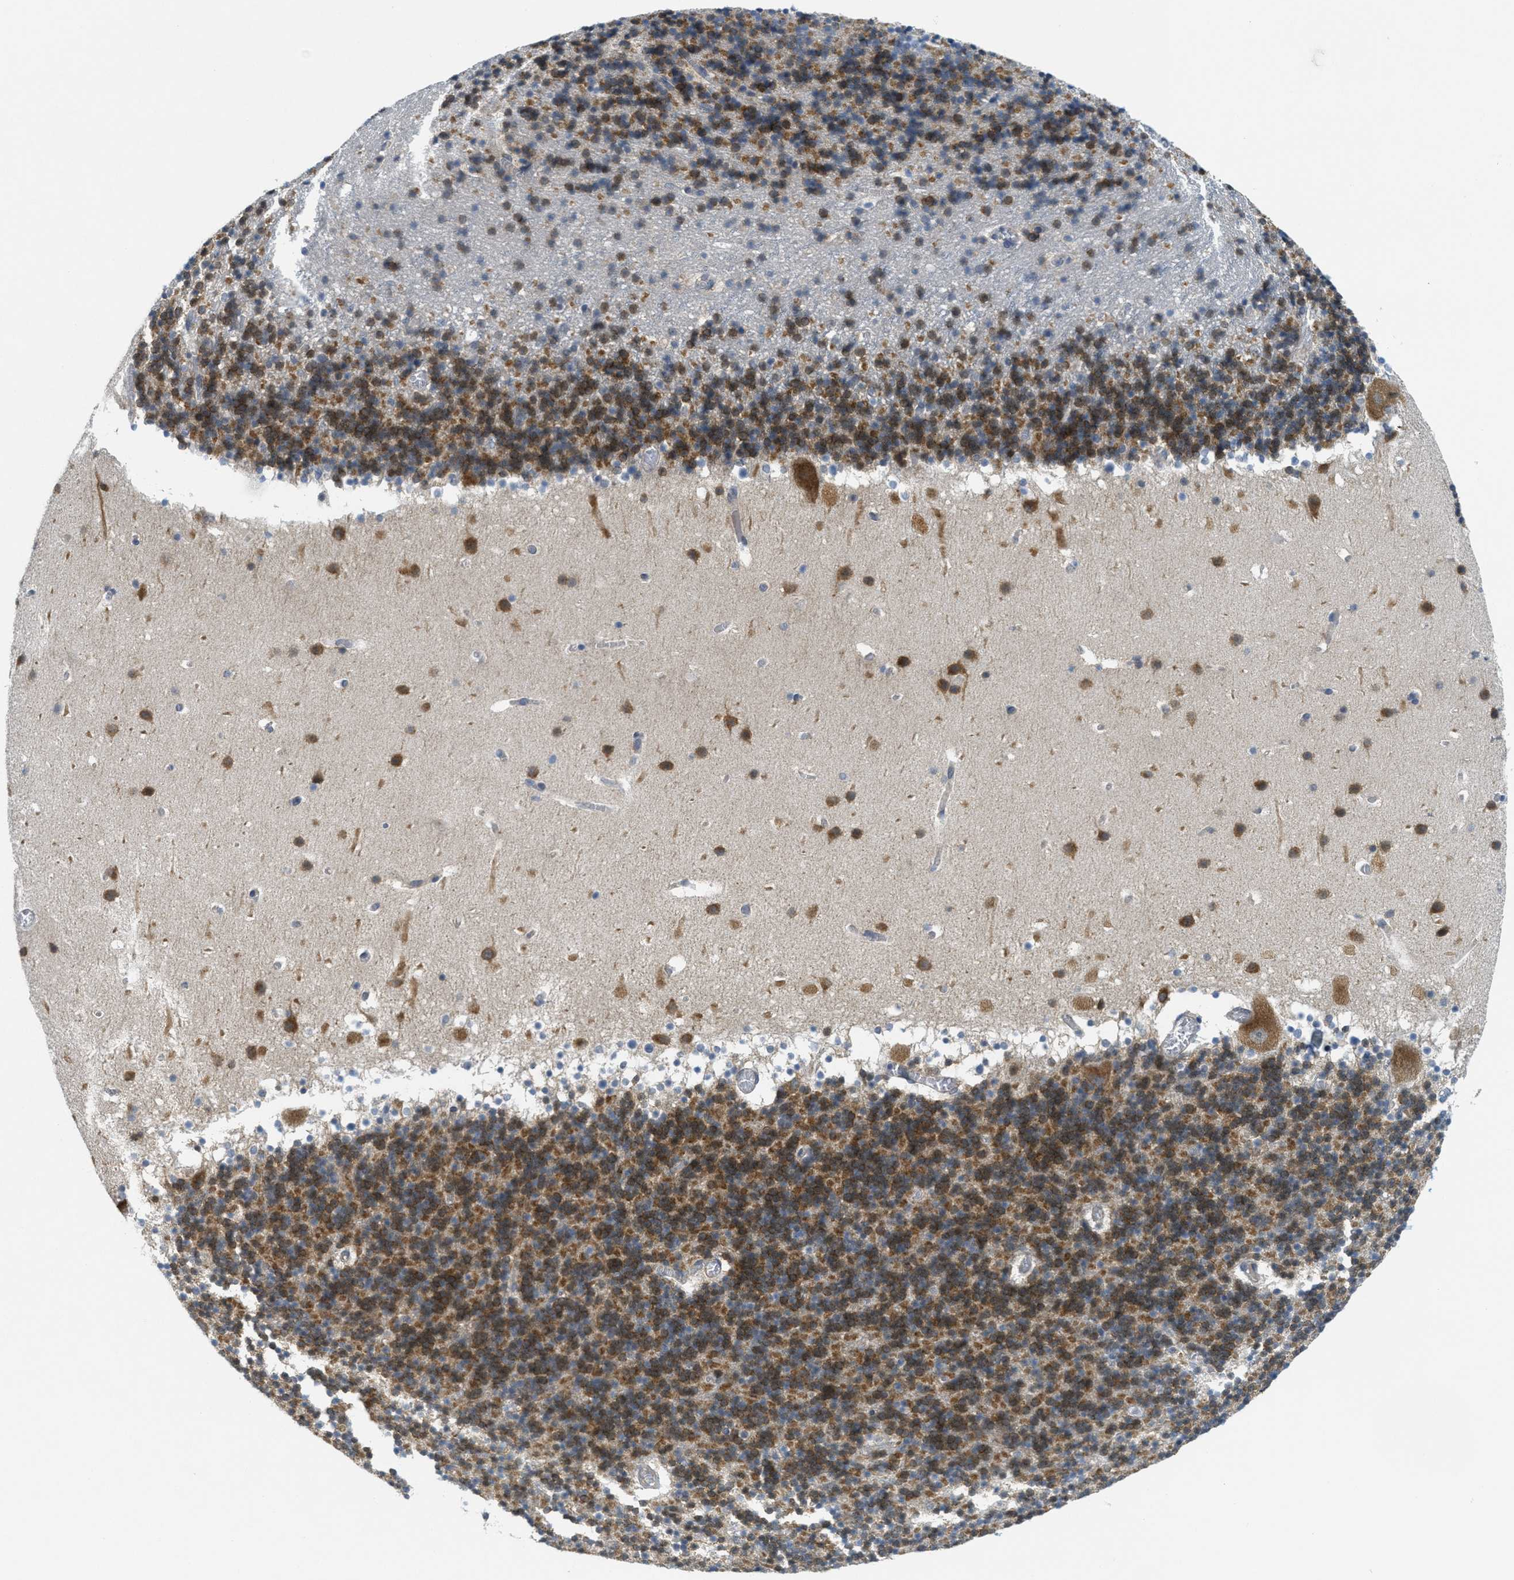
{"staining": {"intensity": "moderate", "quantity": ">75%", "location": "cytoplasmic/membranous"}, "tissue": "cerebellum", "cell_type": "Cells in granular layer", "image_type": "normal", "snomed": [{"axis": "morphology", "description": "Normal tissue, NOS"}, {"axis": "topography", "description": "Cerebellum"}], "caption": "Cerebellum stained with a brown dye exhibits moderate cytoplasmic/membranous positive positivity in approximately >75% of cells in granular layer.", "gene": "ZFYVE9", "patient": {"sex": "male", "age": 45}}